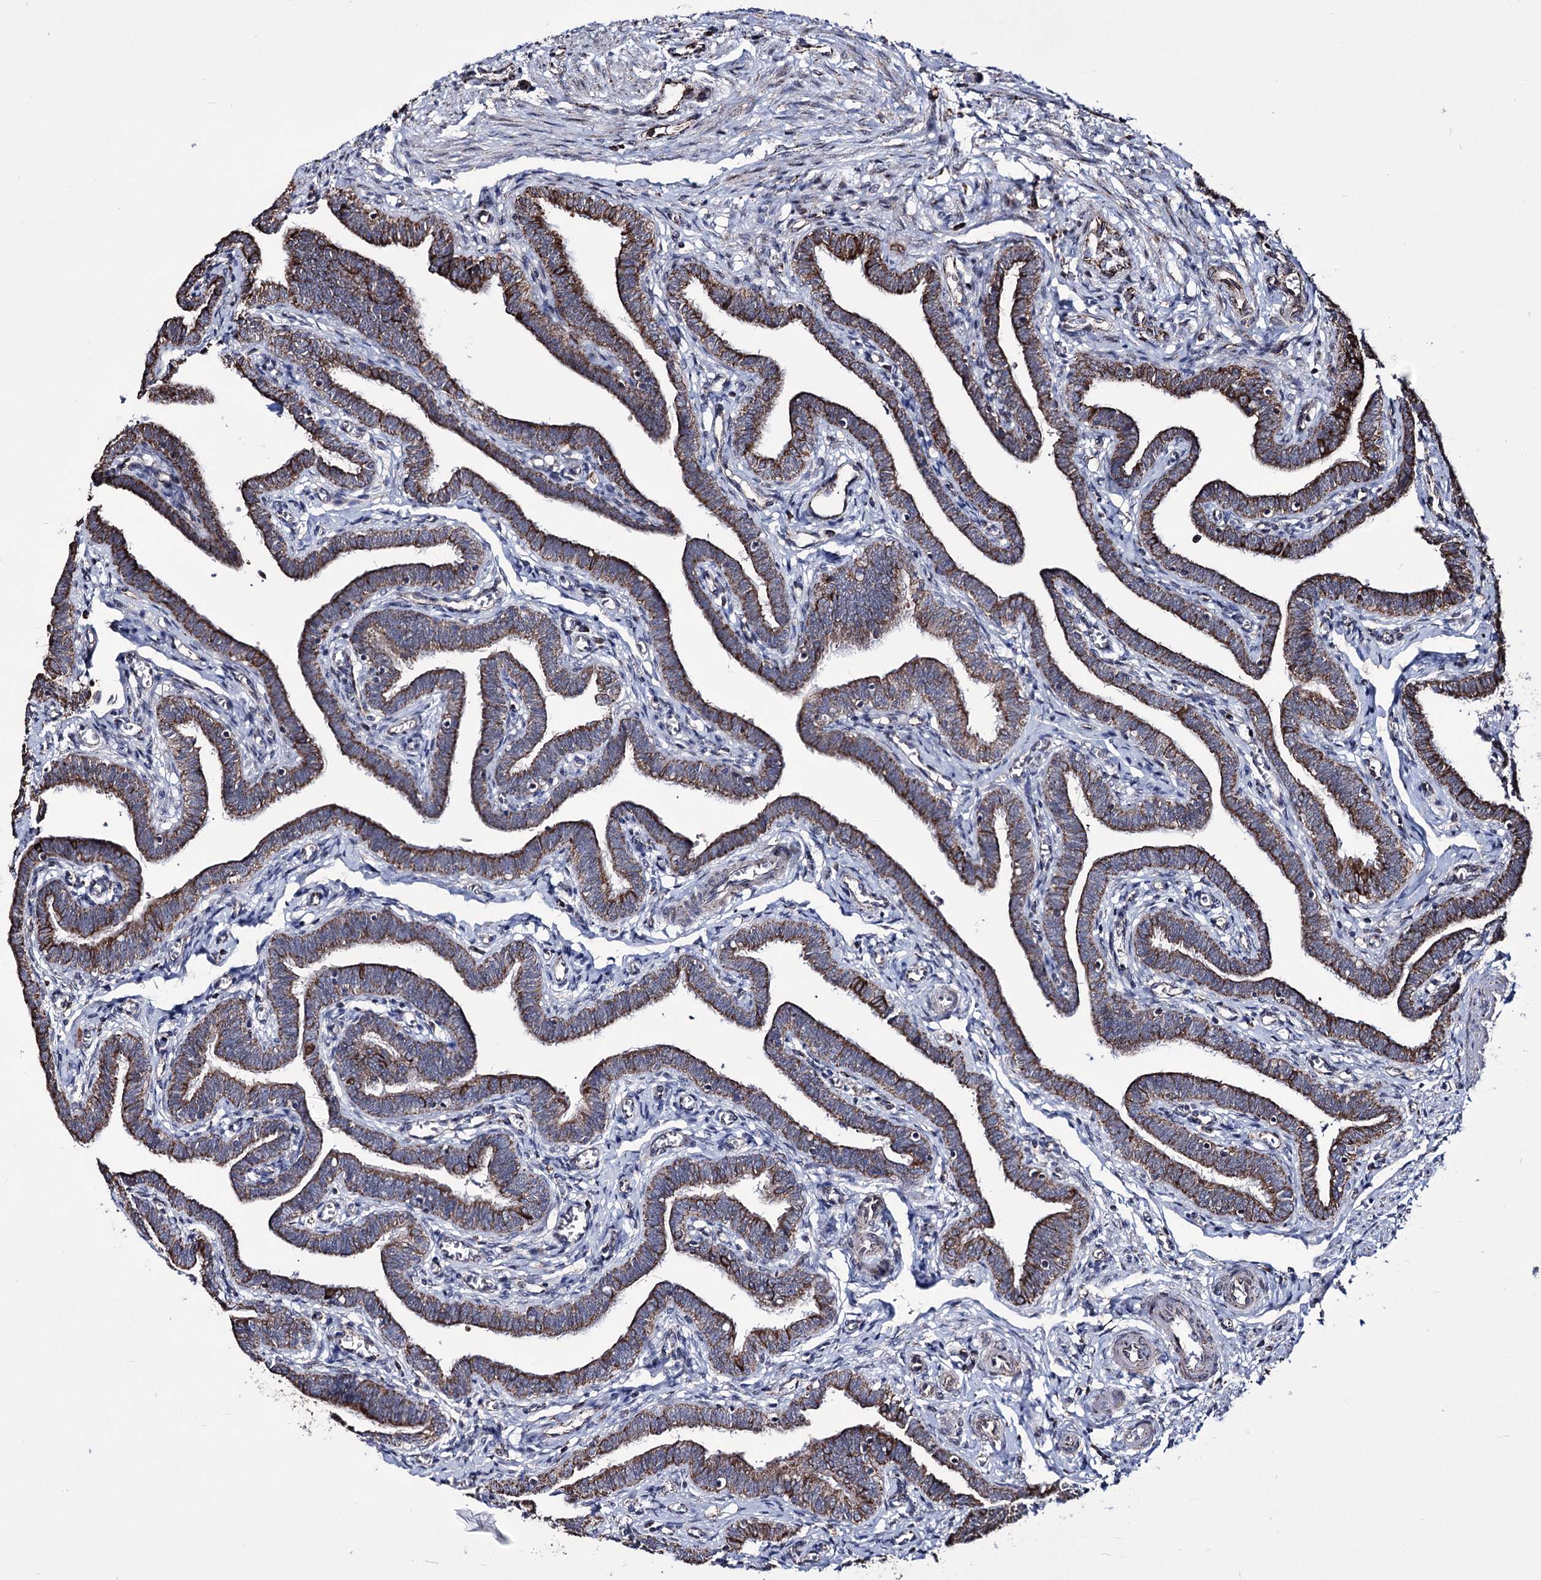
{"staining": {"intensity": "moderate", "quantity": ">75%", "location": "cytoplasmic/membranous"}, "tissue": "fallopian tube", "cell_type": "Glandular cells", "image_type": "normal", "snomed": [{"axis": "morphology", "description": "Normal tissue, NOS"}, {"axis": "topography", "description": "Fallopian tube"}], "caption": "The micrograph displays a brown stain indicating the presence of a protein in the cytoplasmic/membranous of glandular cells in fallopian tube. Nuclei are stained in blue.", "gene": "CREB3L4", "patient": {"sex": "female", "age": 36}}